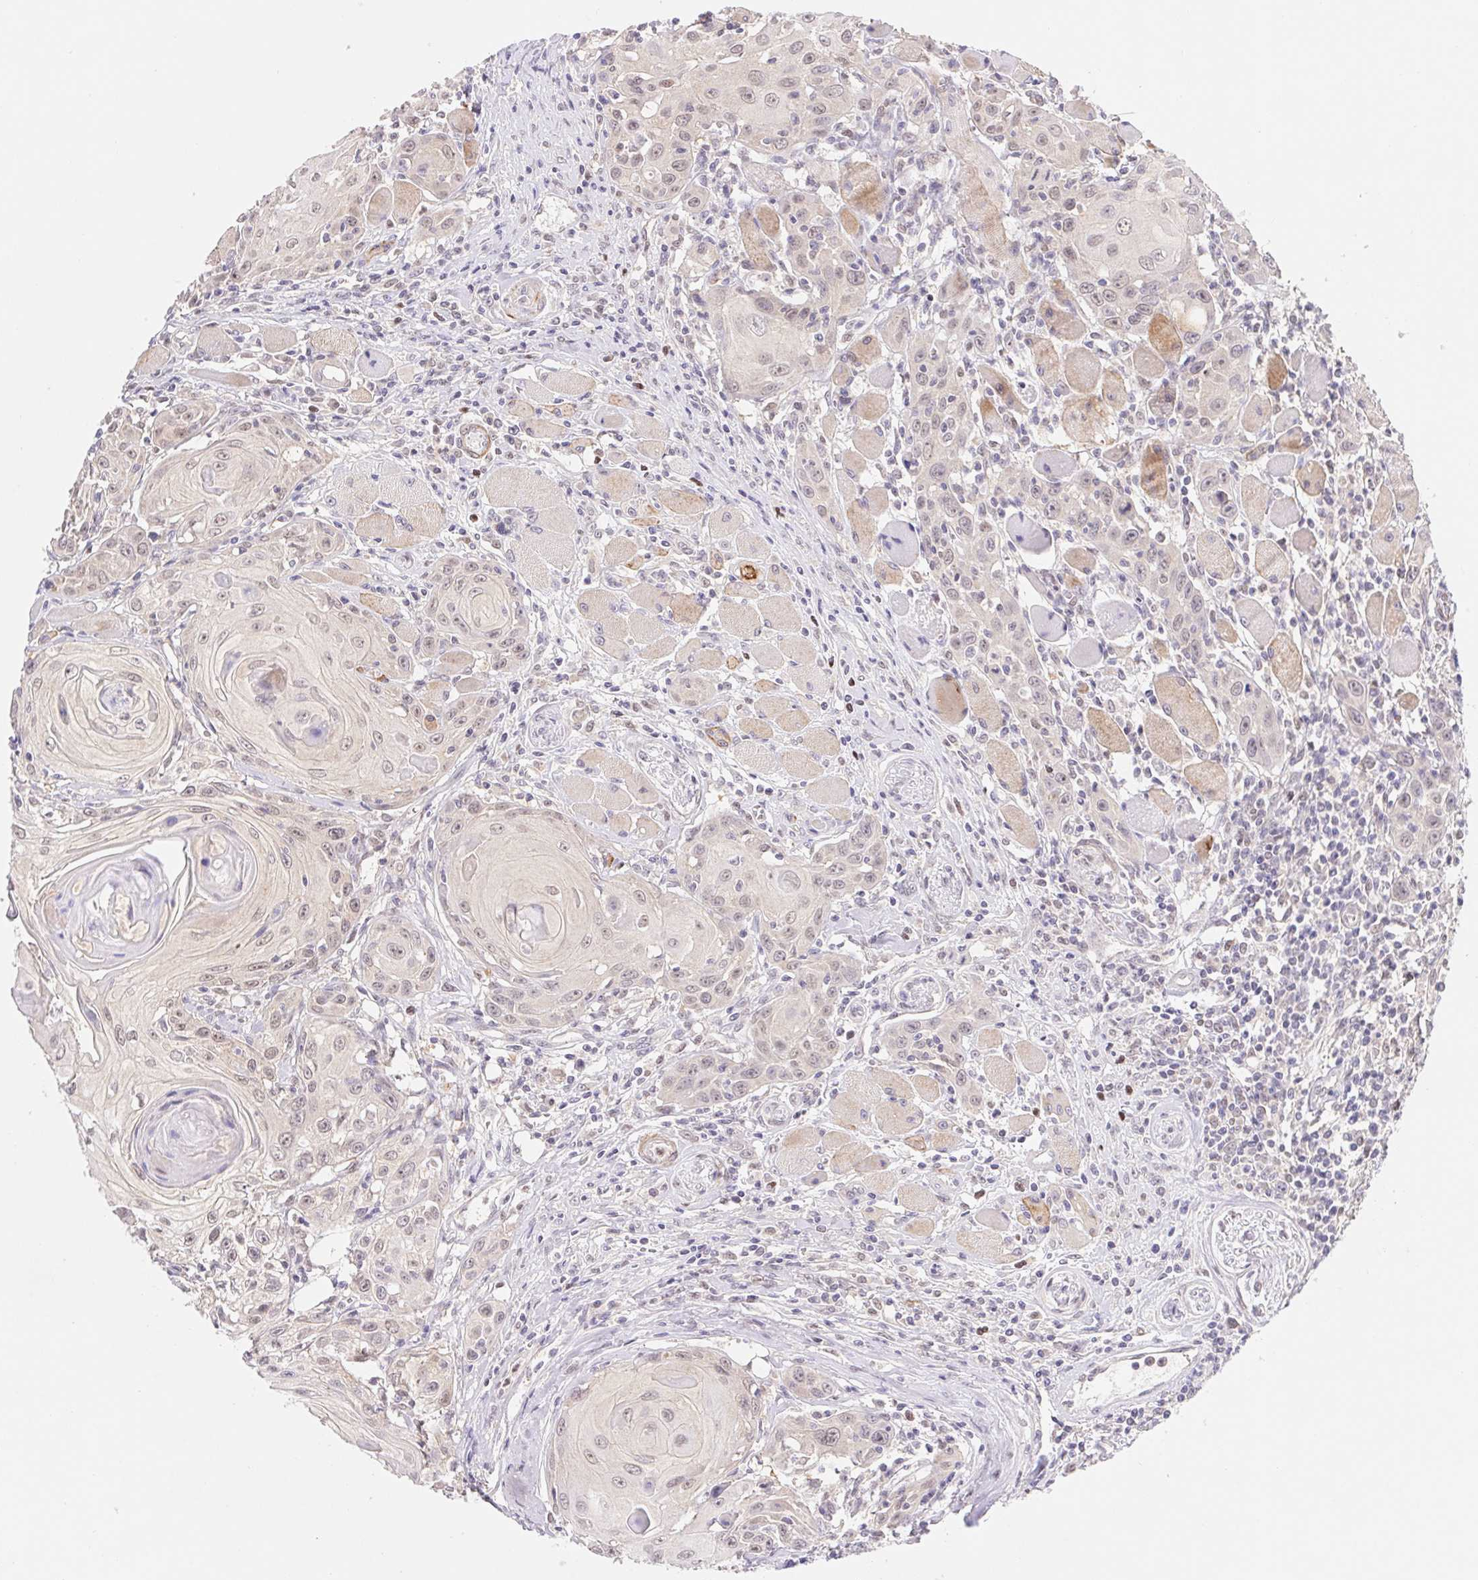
{"staining": {"intensity": "weak", "quantity": "<25%", "location": "nuclear"}, "tissue": "head and neck cancer", "cell_type": "Tumor cells", "image_type": "cancer", "snomed": [{"axis": "morphology", "description": "Squamous cell carcinoma, NOS"}, {"axis": "topography", "description": "Head-Neck"}], "caption": "The photomicrograph demonstrates no significant positivity in tumor cells of head and neck squamous cell carcinoma.", "gene": "L3MBTL4", "patient": {"sex": "female", "age": 80}}